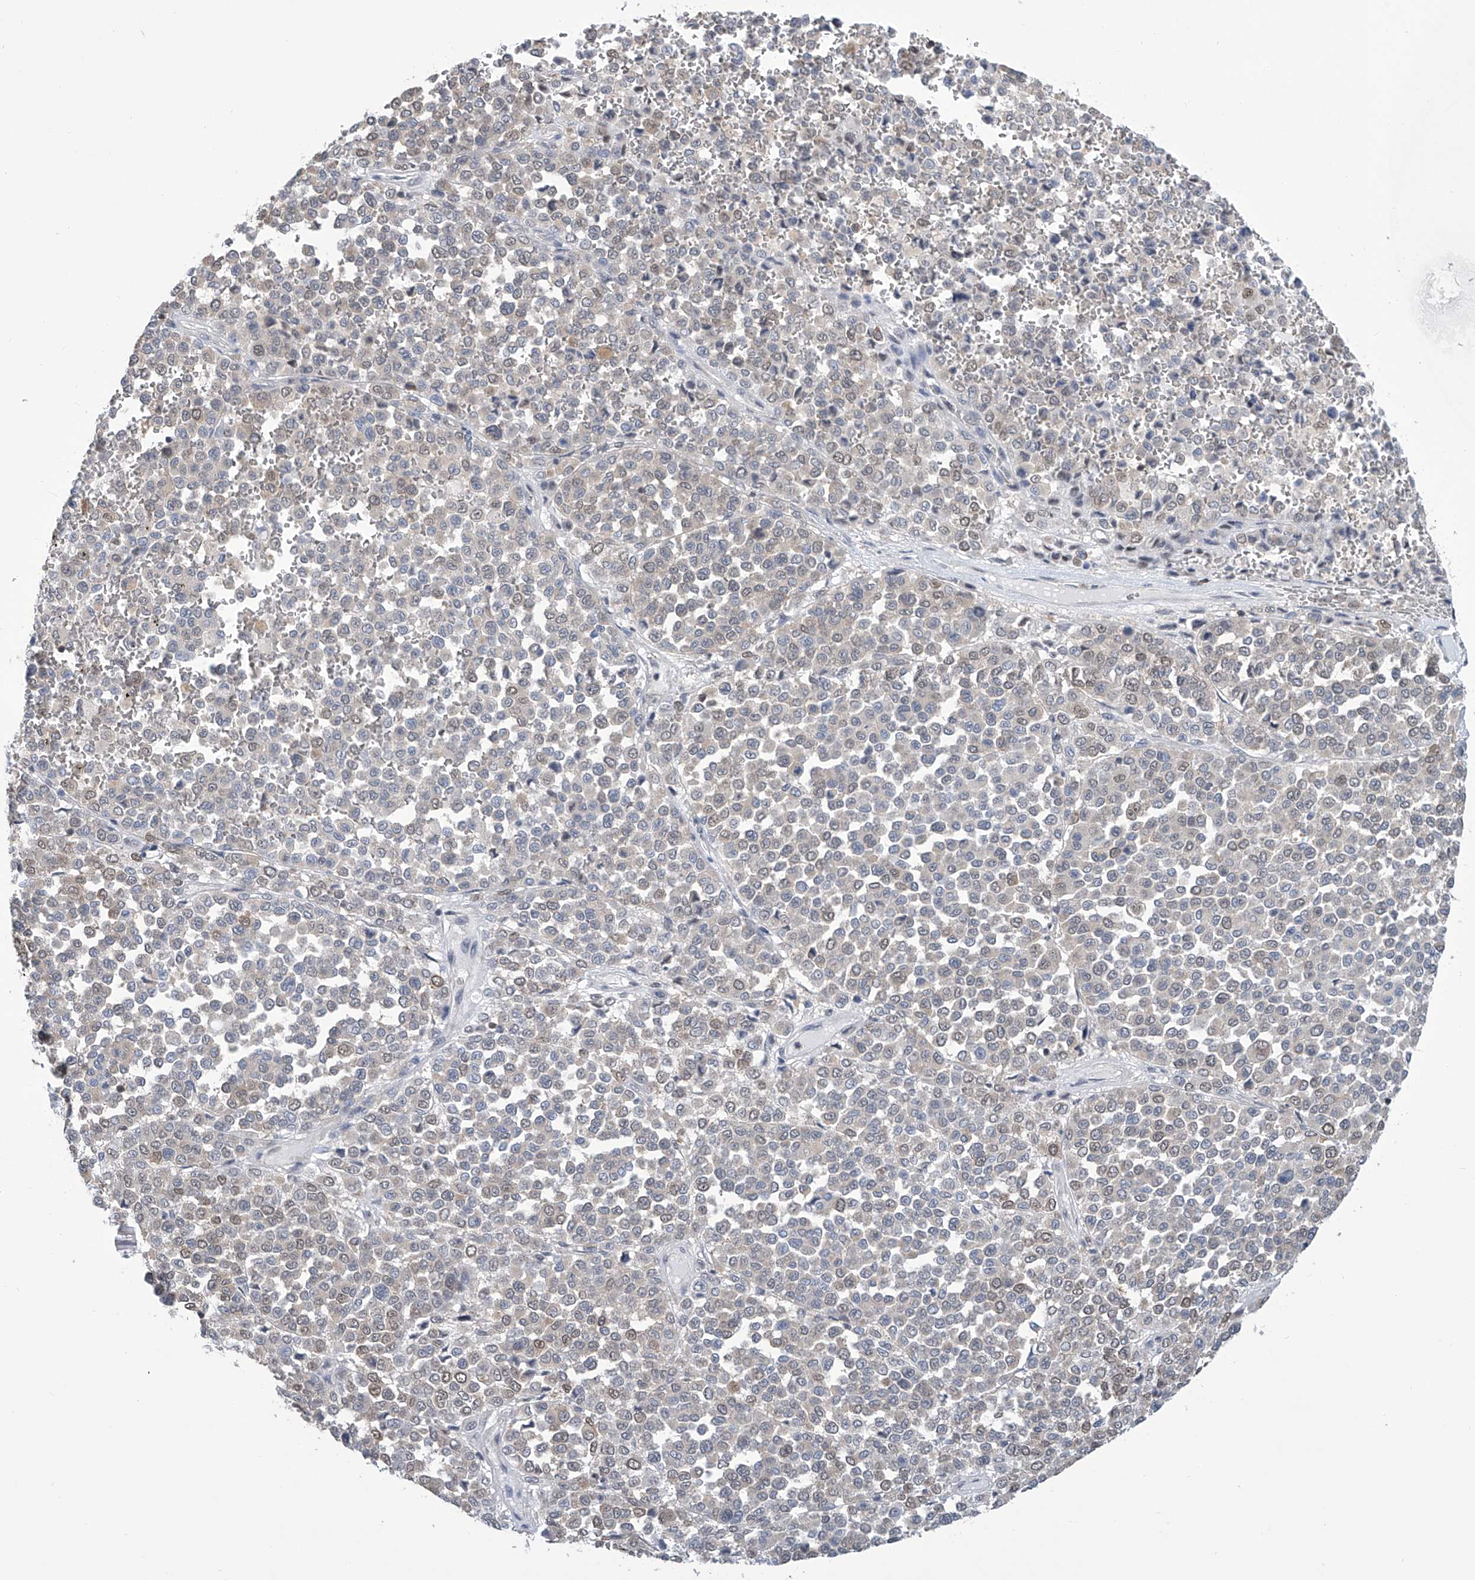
{"staining": {"intensity": "weak", "quantity": "<25%", "location": "nuclear"}, "tissue": "melanoma", "cell_type": "Tumor cells", "image_type": "cancer", "snomed": [{"axis": "morphology", "description": "Malignant melanoma, Metastatic site"}, {"axis": "topography", "description": "Pancreas"}], "caption": "Protein analysis of malignant melanoma (metastatic site) displays no significant positivity in tumor cells.", "gene": "SREBF2", "patient": {"sex": "female", "age": 30}}